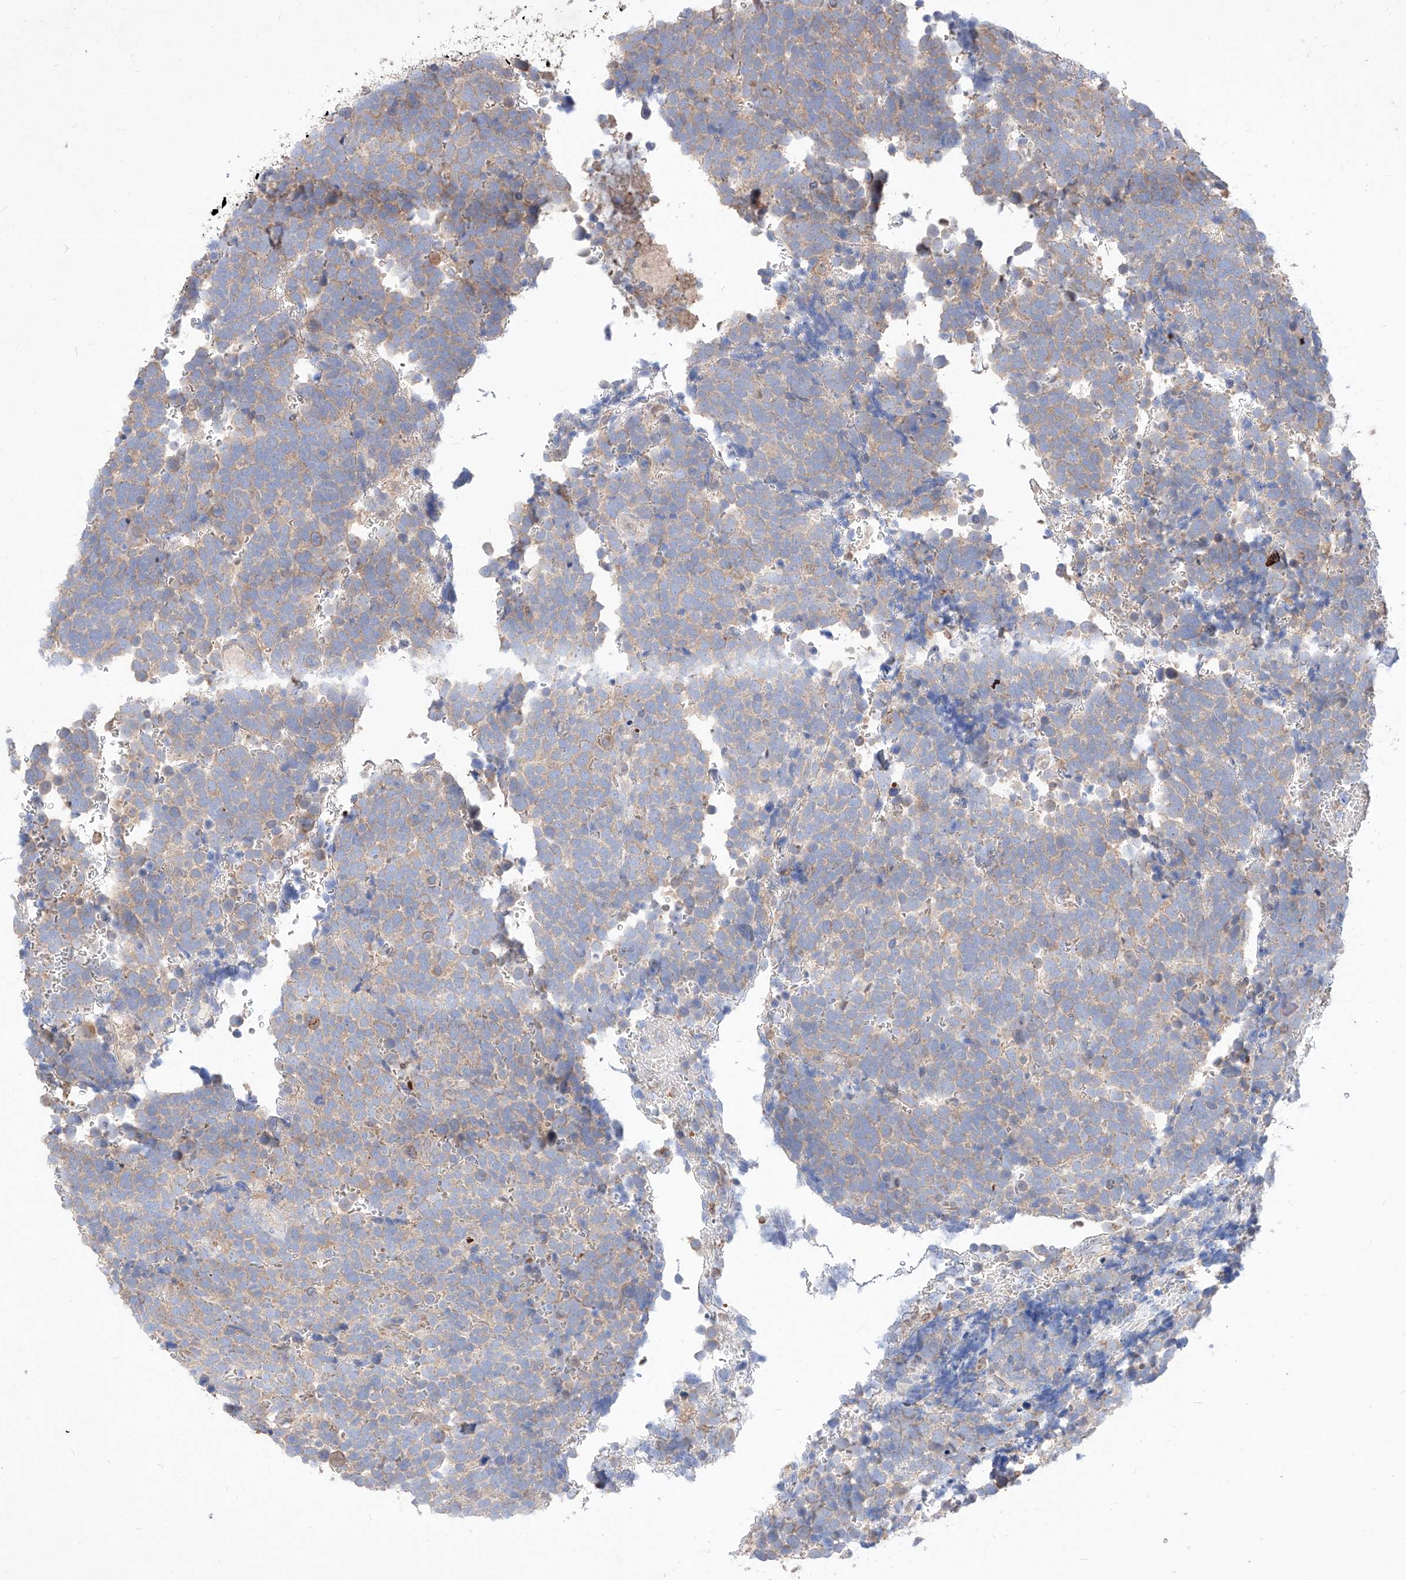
{"staining": {"intensity": "weak", "quantity": "25%-75%", "location": "cytoplasmic/membranous"}, "tissue": "urothelial cancer", "cell_type": "Tumor cells", "image_type": "cancer", "snomed": [{"axis": "morphology", "description": "Urothelial carcinoma, High grade"}, {"axis": "topography", "description": "Urinary bladder"}], "caption": "Human urothelial cancer stained with a brown dye reveals weak cytoplasmic/membranous positive positivity in approximately 25%-75% of tumor cells.", "gene": "TSNAX", "patient": {"sex": "female", "age": 82}}